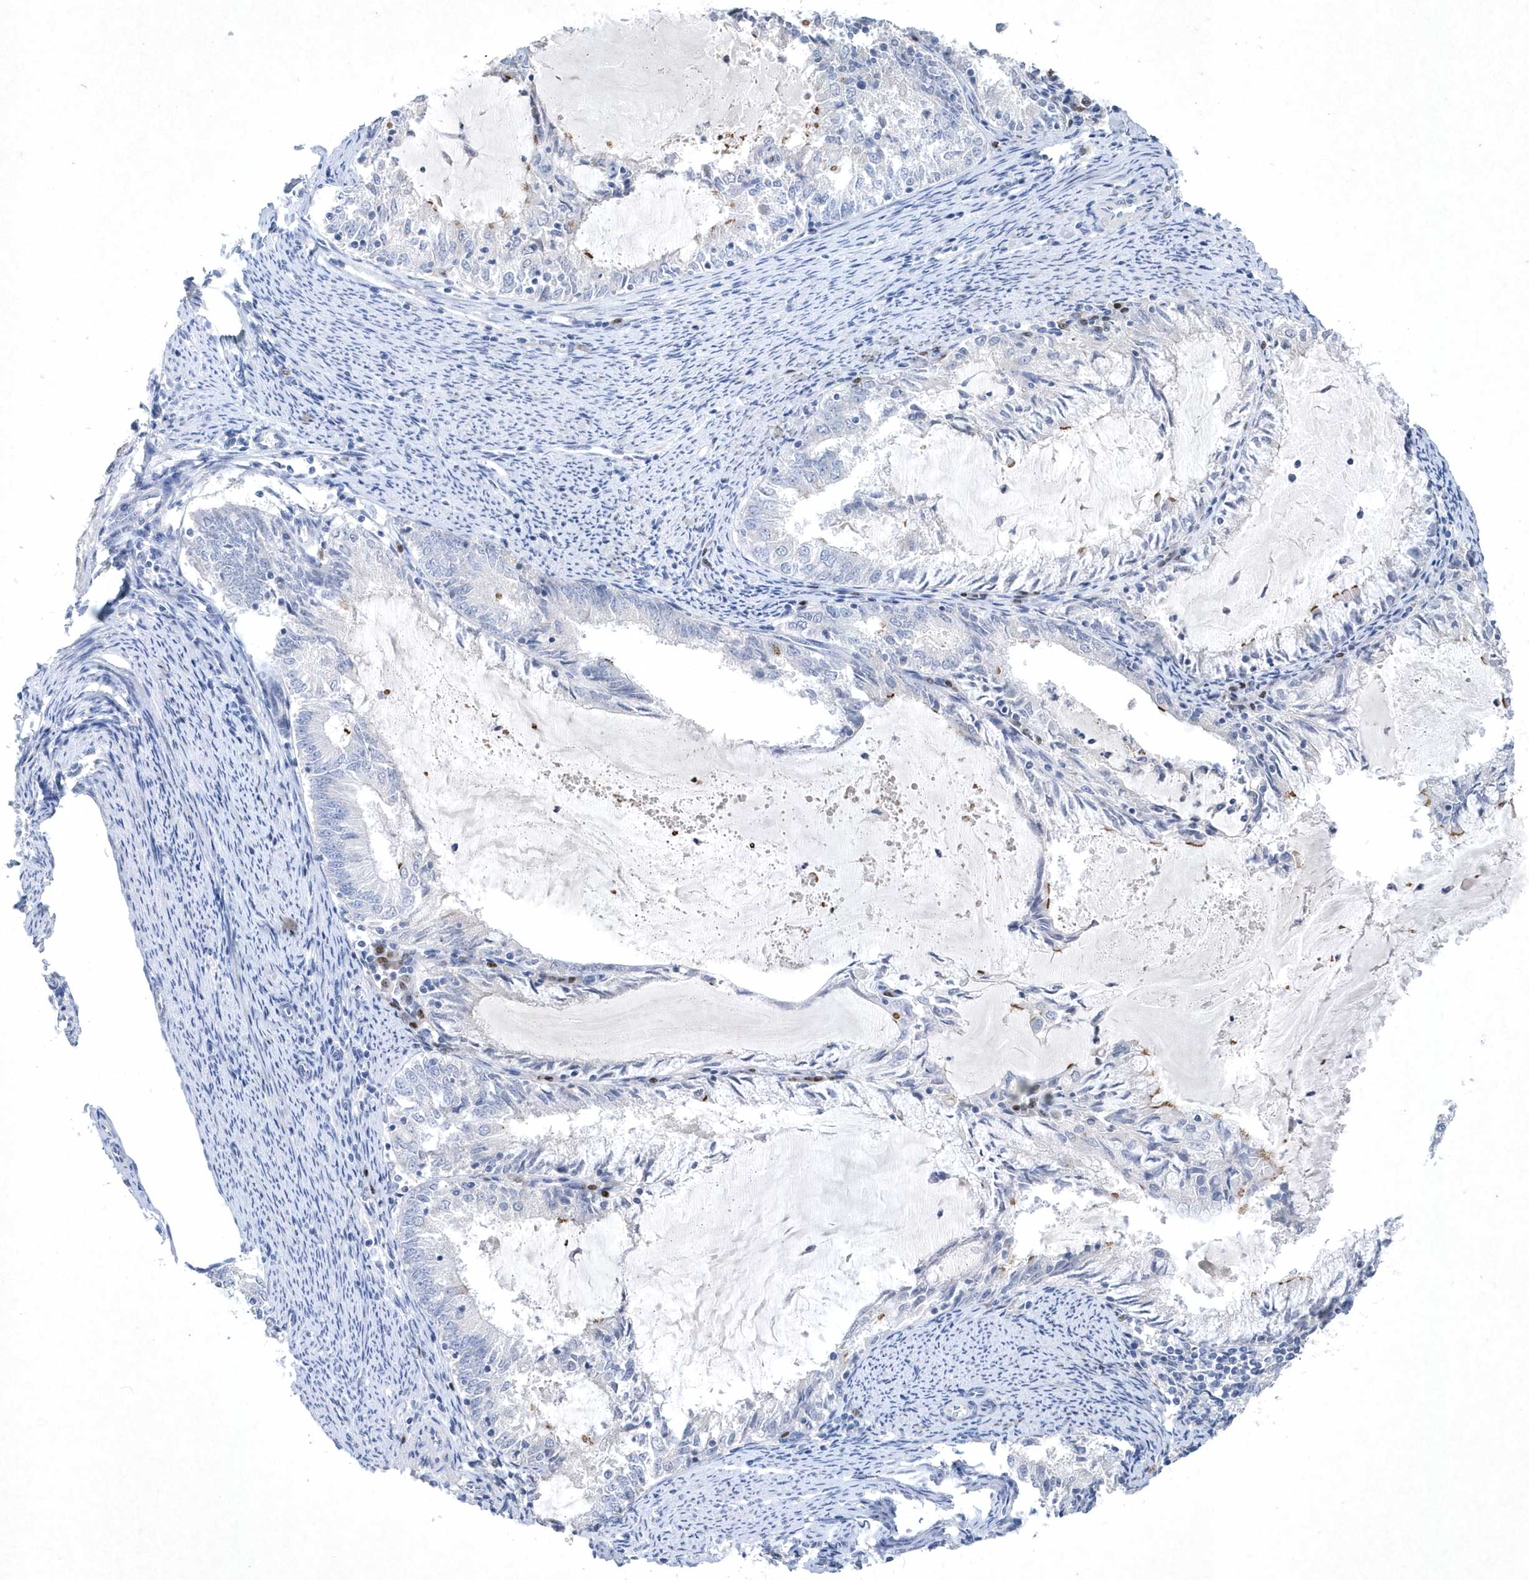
{"staining": {"intensity": "negative", "quantity": "none", "location": "none"}, "tissue": "endometrial cancer", "cell_type": "Tumor cells", "image_type": "cancer", "snomed": [{"axis": "morphology", "description": "Adenocarcinoma, NOS"}, {"axis": "topography", "description": "Endometrium"}], "caption": "Immunohistochemistry (IHC) of adenocarcinoma (endometrial) shows no expression in tumor cells.", "gene": "BHLHA15", "patient": {"sex": "female", "age": 57}}